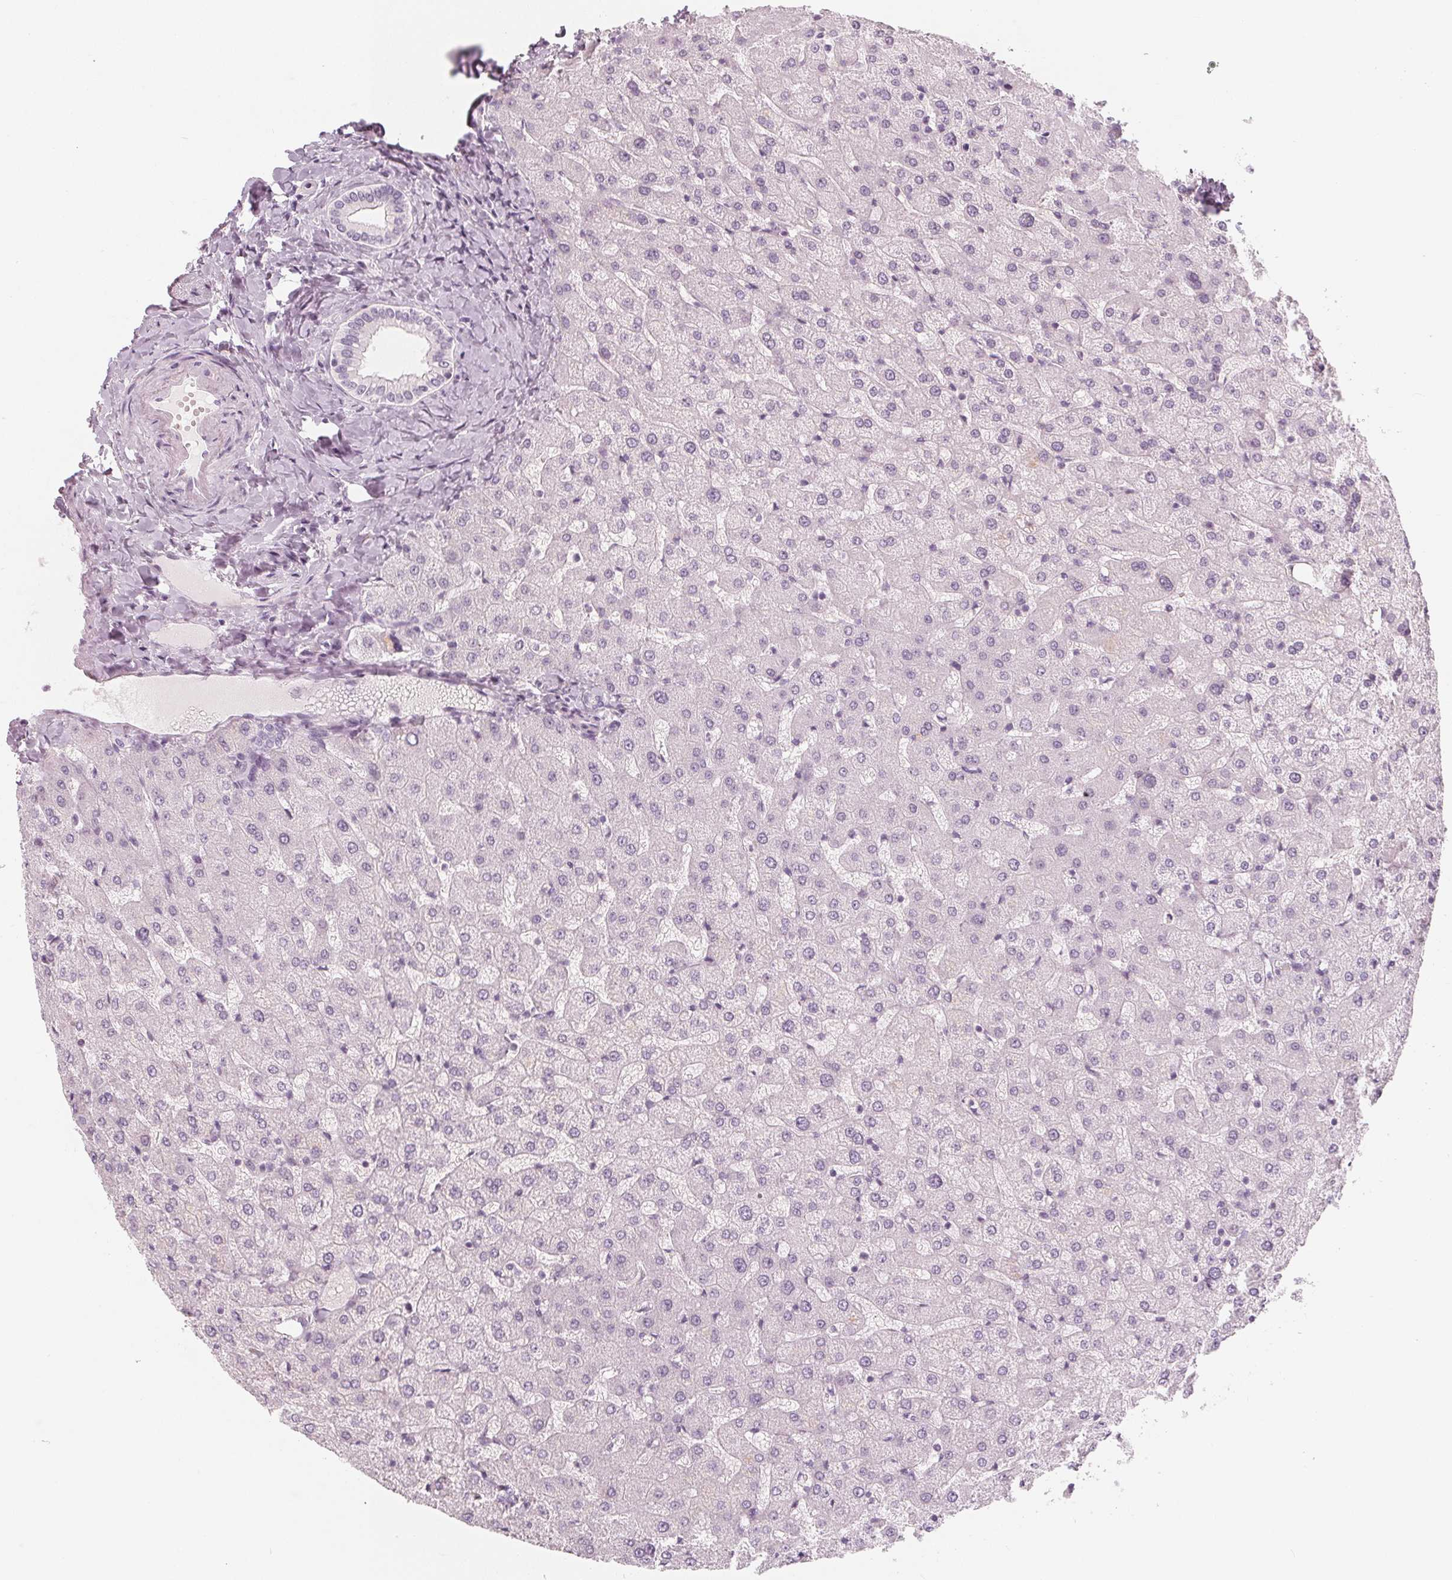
{"staining": {"intensity": "negative", "quantity": "none", "location": "none"}, "tissue": "liver", "cell_type": "Cholangiocytes", "image_type": "normal", "snomed": [{"axis": "morphology", "description": "Normal tissue, NOS"}, {"axis": "topography", "description": "Liver"}], "caption": "IHC histopathology image of normal liver stained for a protein (brown), which reveals no positivity in cholangiocytes.", "gene": "MAP1A", "patient": {"sex": "female", "age": 50}}